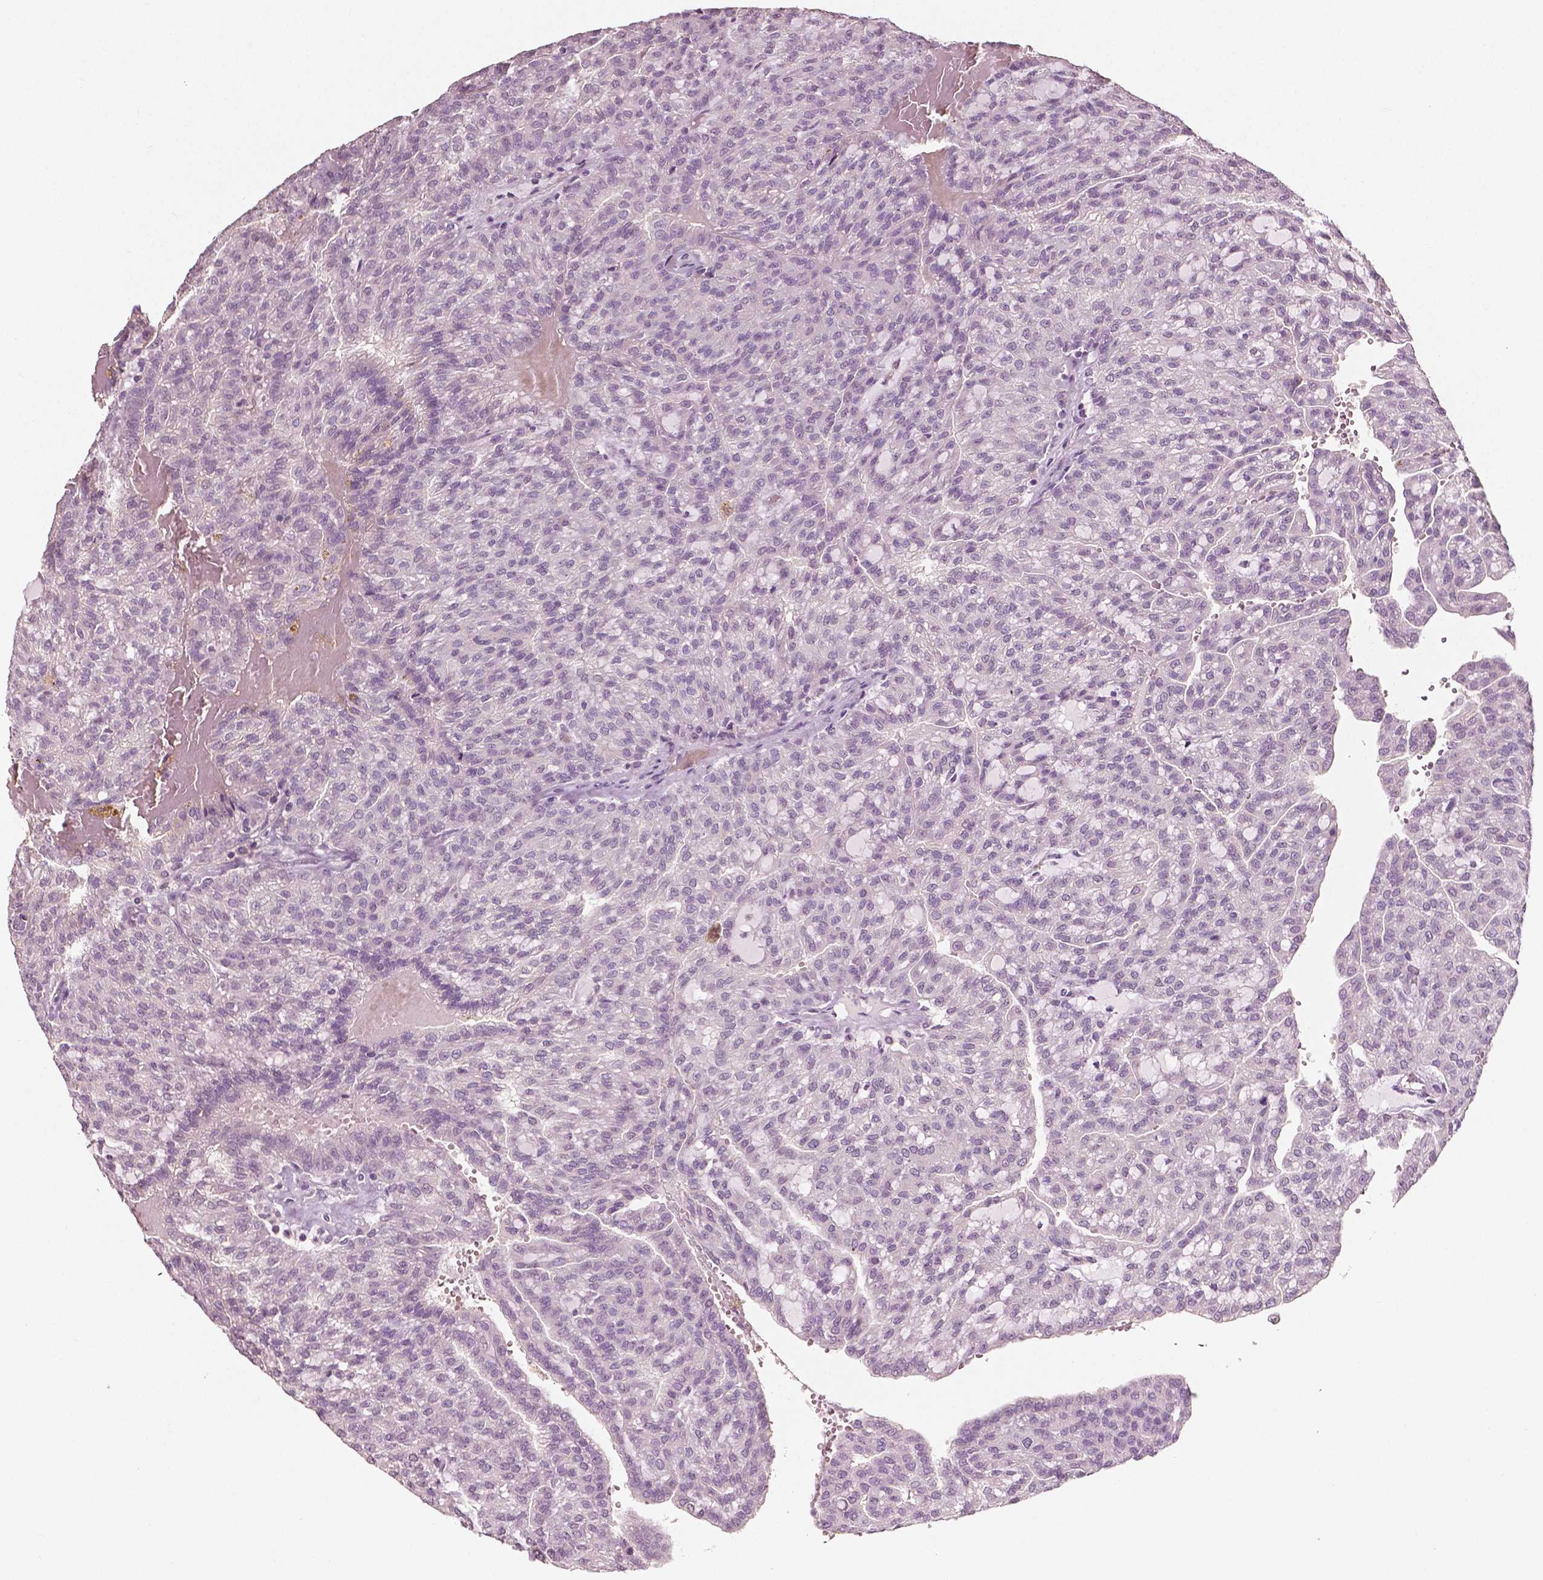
{"staining": {"intensity": "negative", "quantity": "none", "location": "none"}, "tissue": "renal cancer", "cell_type": "Tumor cells", "image_type": "cancer", "snomed": [{"axis": "morphology", "description": "Adenocarcinoma, NOS"}, {"axis": "topography", "description": "Kidney"}], "caption": "Human adenocarcinoma (renal) stained for a protein using immunohistochemistry (IHC) exhibits no staining in tumor cells.", "gene": "PLA2R1", "patient": {"sex": "male", "age": 63}}